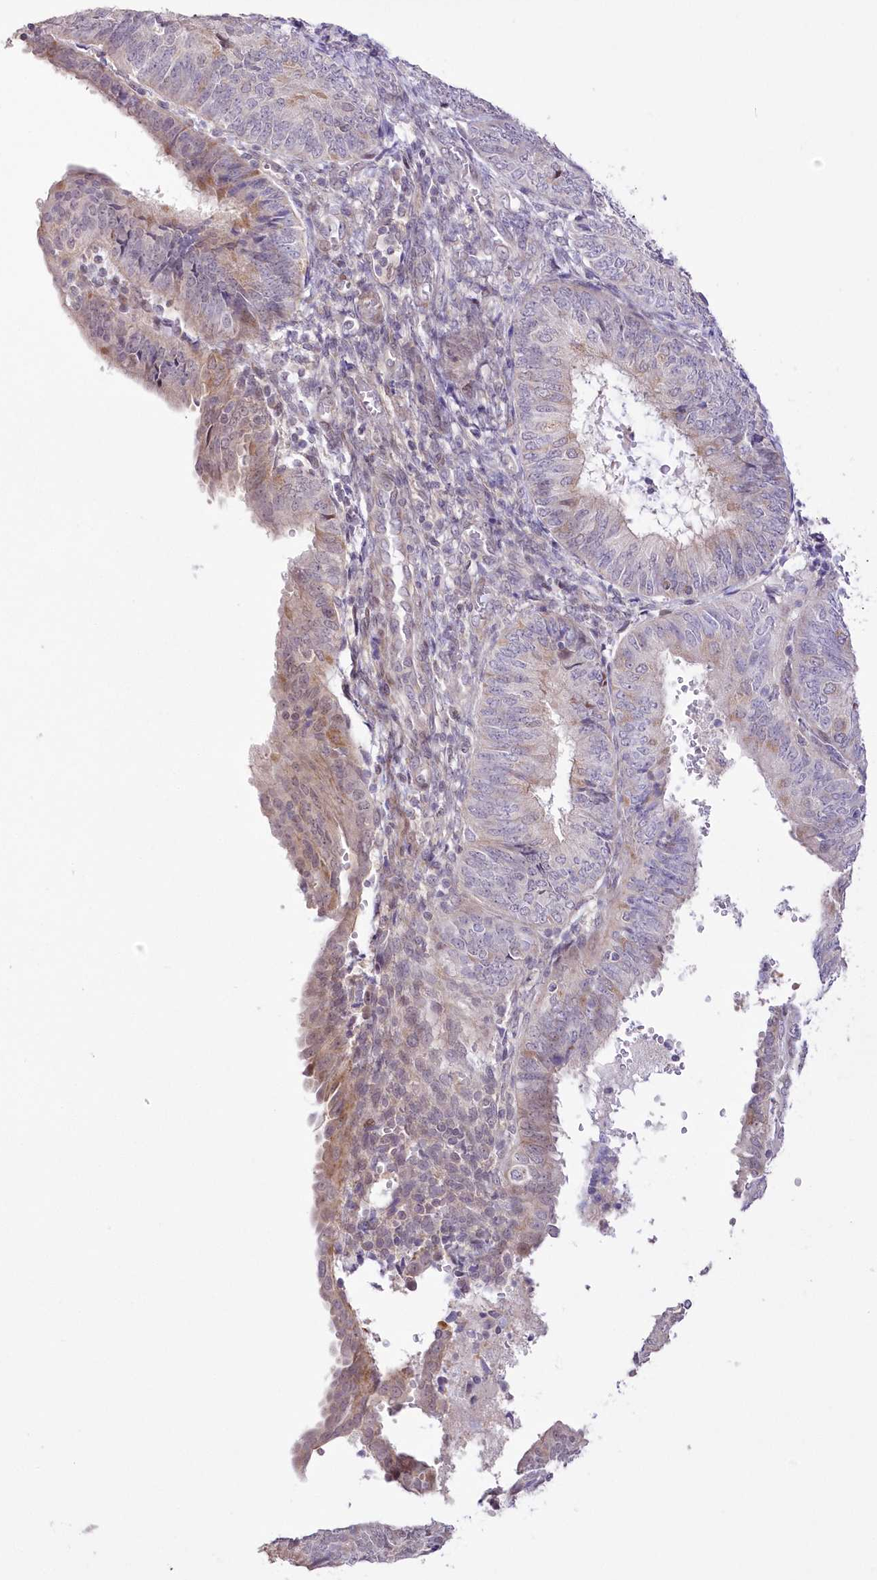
{"staining": {"intensity": "weak", "quantity": "25%-75%", "location": "cytoplasmic/membranous"}, "tissue": "endometrial cancer", "cell_type": "Tumor cells", "image_type": "cancer", "snomed": [{"axis": "morphology", "description": "Adenocarcinoma, NOS"}, {"axis": "topography", "description": "Endometrium"}], "caption": "Endometrial adenocarcinoma stained for a protein shows weak cytoplasmic/membranous positivity in tumor cells.", "gene": "FAM241B", "patient": {"sex": "female", "age": 58}}